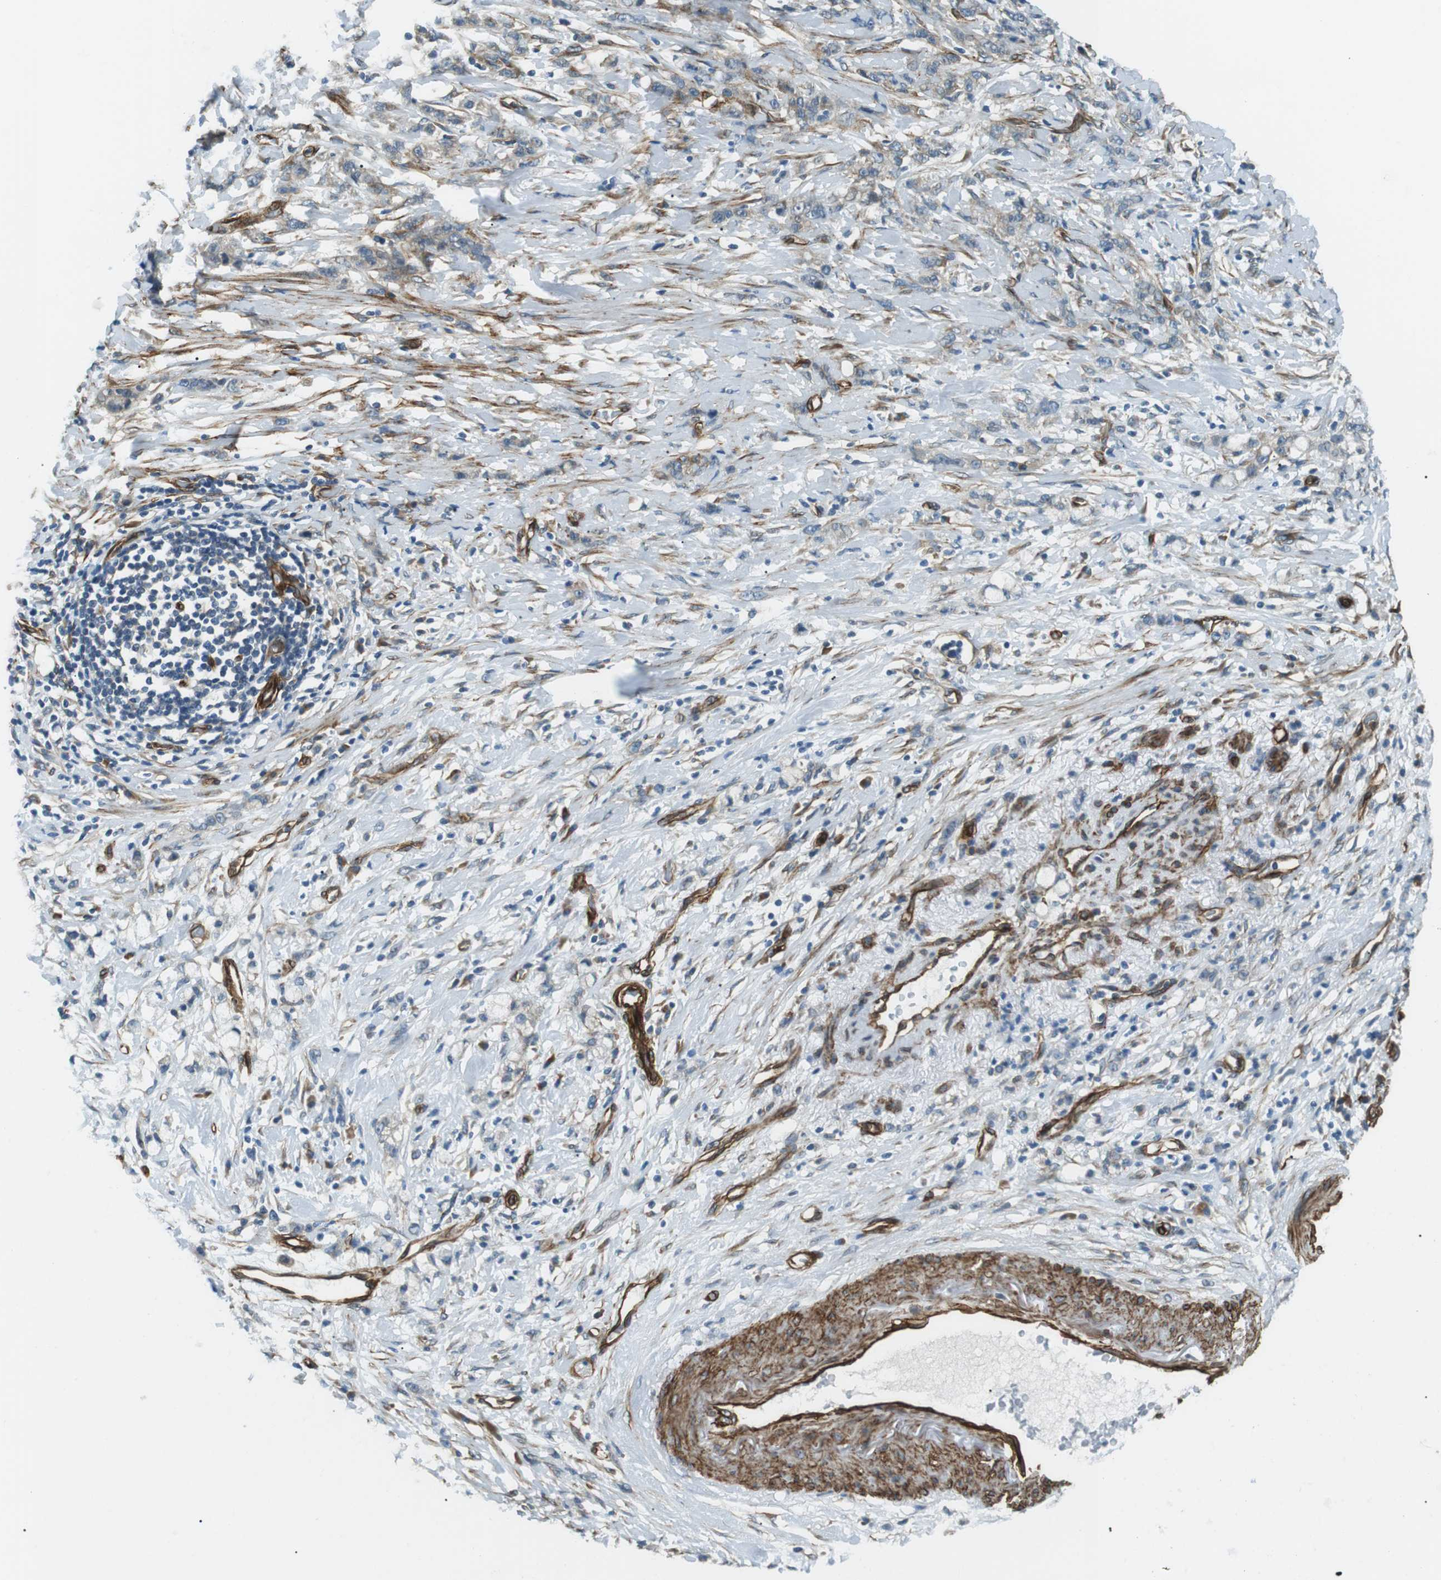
{"staining": {"intensity": "weak", "quantity": "25%-75%", "location": "cytoplasmic/membranous"}, "tissue": "stomach cancer", "cell_type": "Tumor cells", "image_type": "cancer", "snomed": [{"axis": "morphology", "description": "Adenocarcinoma, NOS"}, {"axis": "topography", "description": "Stomach, lower"}], "caption": "This image exhibits immunohistochemistry staining of human stomach cancer (adenocarcinoma), with low weak cytoplasmic/membranous positivity in approximately 25%-75% of tumor cells.", "gene": "ODR4", "patient": {"sex": "male", "age": 88}}